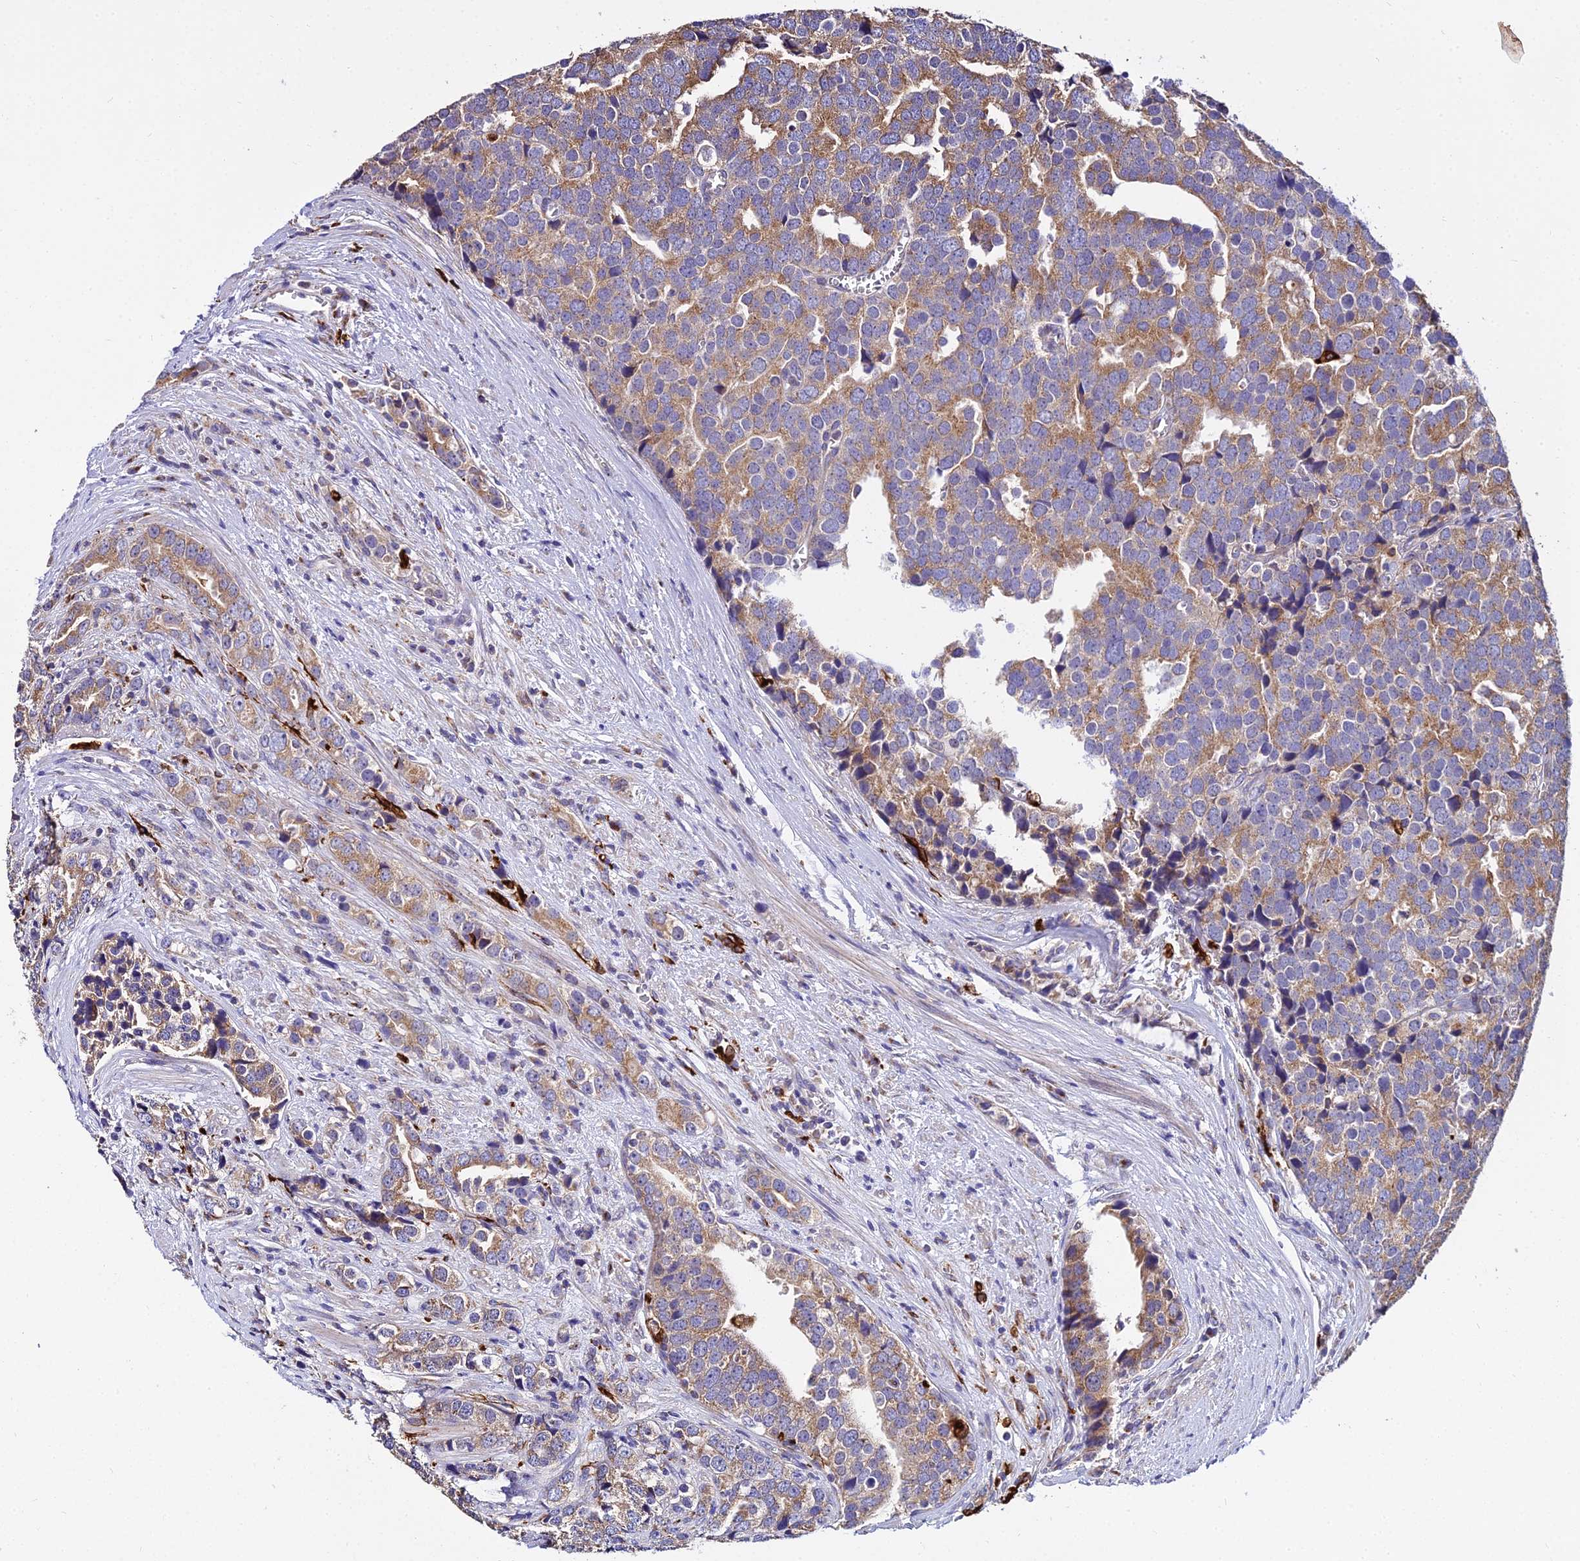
{"staining": {"intensity": "moderate", "quantity": ">75%", "location": "cytoplasmic/membranous"}, "tissue": "prostate cancer", "cell_type": "Tumor cells", "image_type": "cancer", "snomed": [{"axis": "morphology", "description": "Adenocarcinoma, High grade"}, {"axis": "topography", "description": "Prostate"}], "caption": "Moderate cytoplasmic/membranous positivity for a protein is identified in about >75% of tumor cells of prostate high-grade adenocarcinoma using immunohistochemistry (IHC).", "gene": "PEX19", "patient": {"sex": "male", "age": 71}}